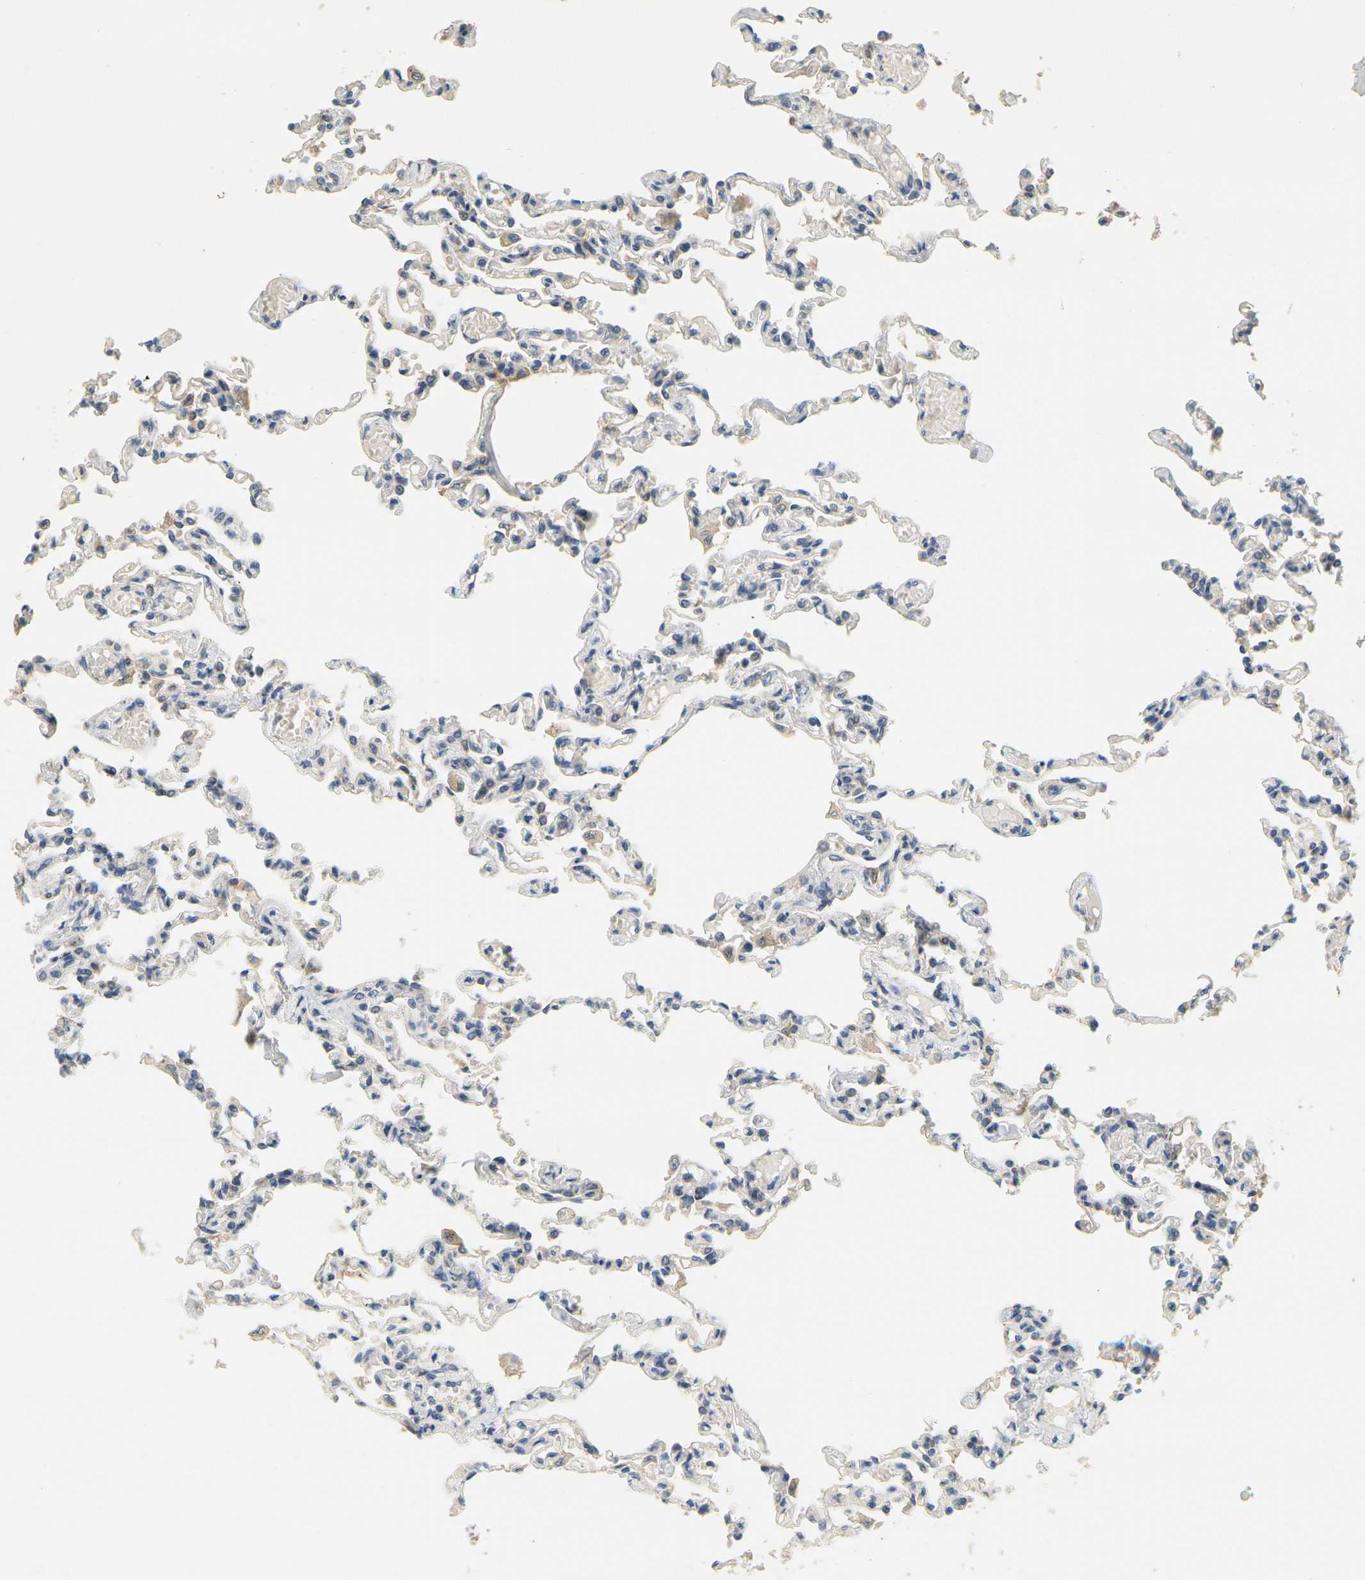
{"staining": {"intensity": "weak", "quantity": "25%-75%", "location": "cytoplasmic/membranous"}, "tissue": "lung", "cell_type": "Alveolar cells", "image_type": "normal", "snomed": [{"axis": "morphology", "description": "Normal tissue, NOS"}, {"axis": "topography", "description": "Lung"}], "caption": "Immunohistochemical staining of benign lung shows weak cytoplasmic/membranous protein expression in approximately 25%-75% of alveolar cells. The protein of interest is stained brown, and the nuclei are stained in blue (DAB (3,3'-diaminobenzidine) IHC with brightfield microscopy, high magnification).", "gene": "GDAP1", "patient": {"sex": "male", "age": 21}}